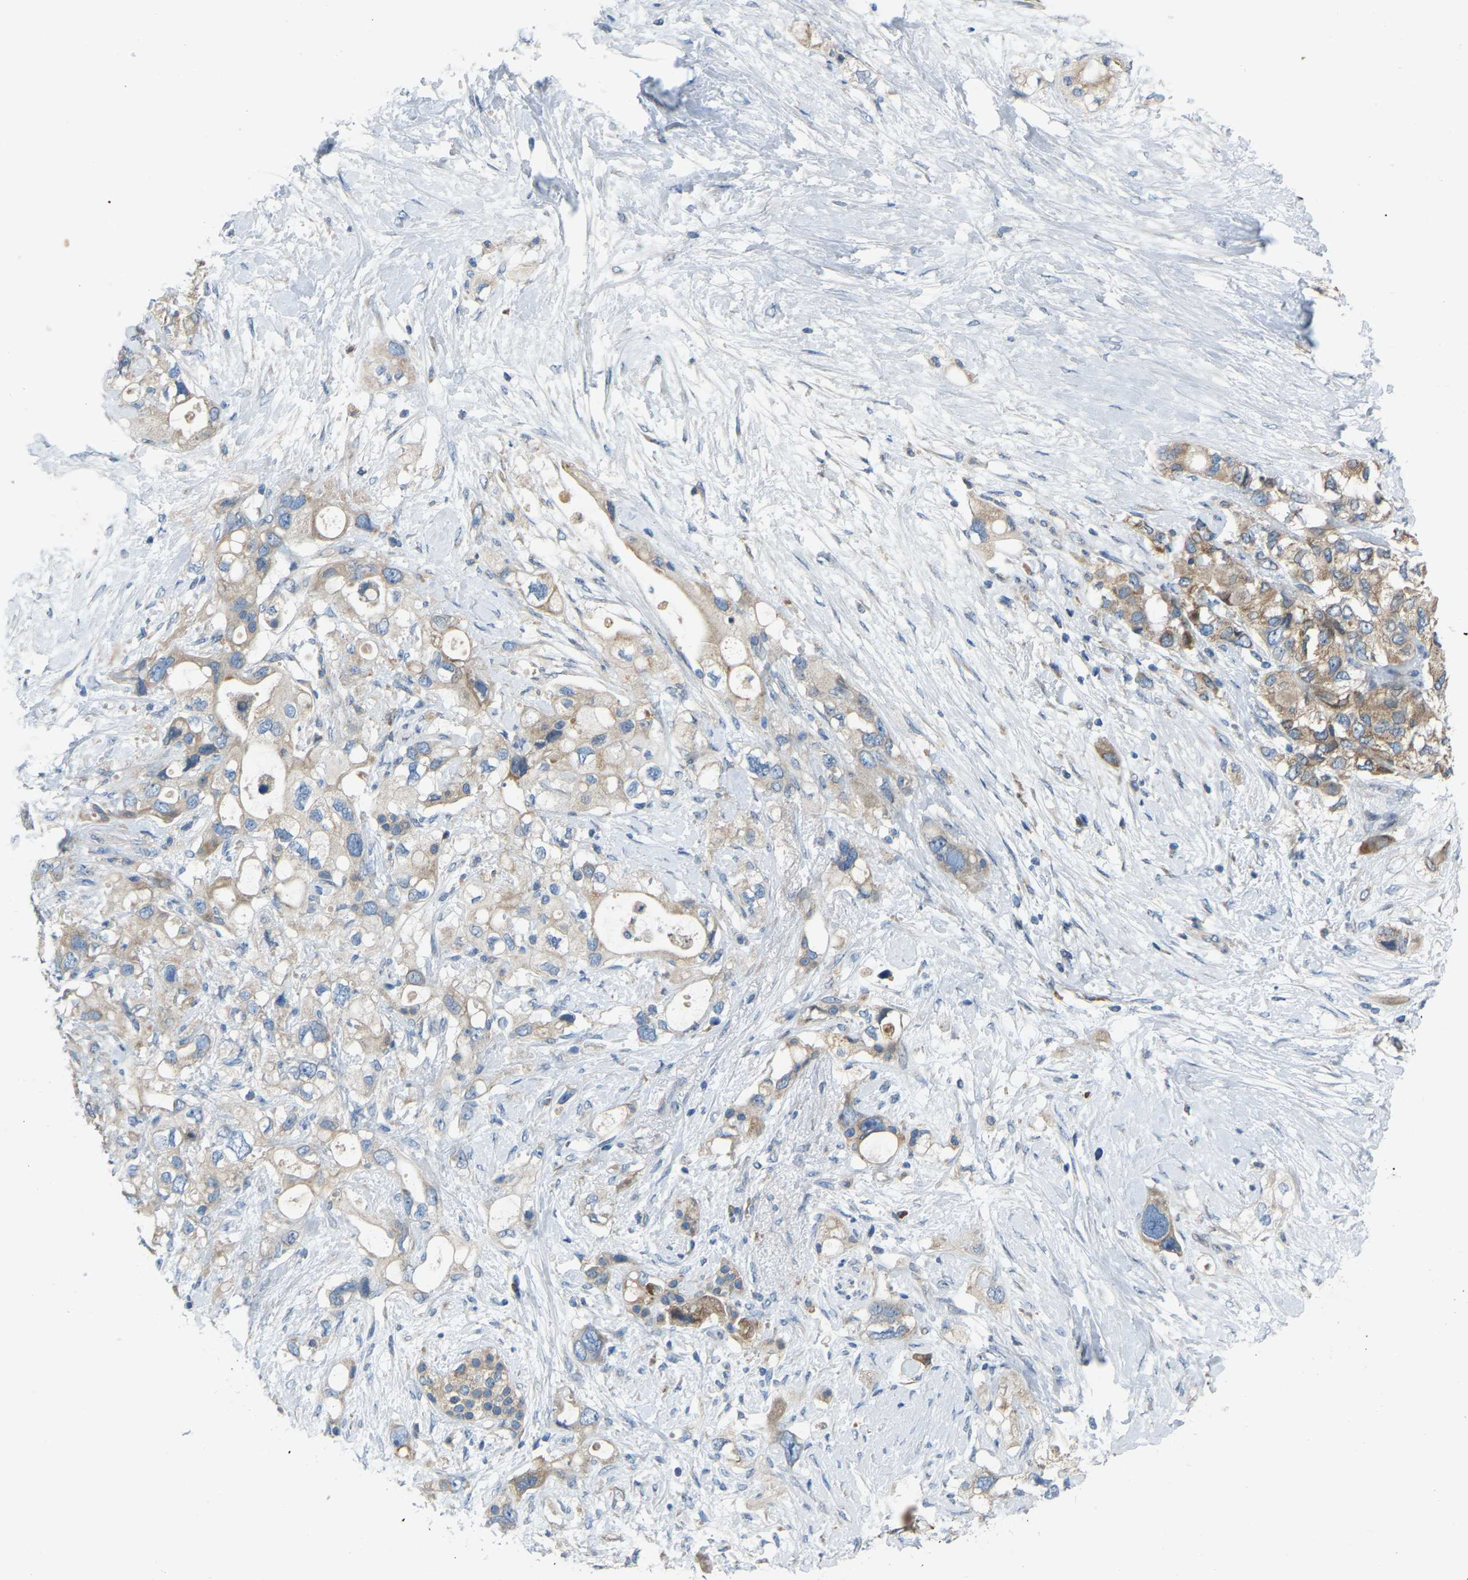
{"staining": {"intensity": "moderate", "quantity": ">75%", "location": "cytoplasmic/membranous"}, "tissue": "pancreatic cancer", "cell_type": "Tumor cells", "image_type": "cancer", "snomed": [{"axis": "morphology", "description": "Adenocarcinoma, NOS"}, {"axis": "topography", "description": "Pancreas"}], "caption": "Immunohistochemical staining of human pancreatic adenocarcinoma exhibits medium levels of moderate cytoplasmic/membranous protein positivity in about >75% of tumor cells.", "gene": "PARL", "patient": {"sex": "female", "age": 56}}